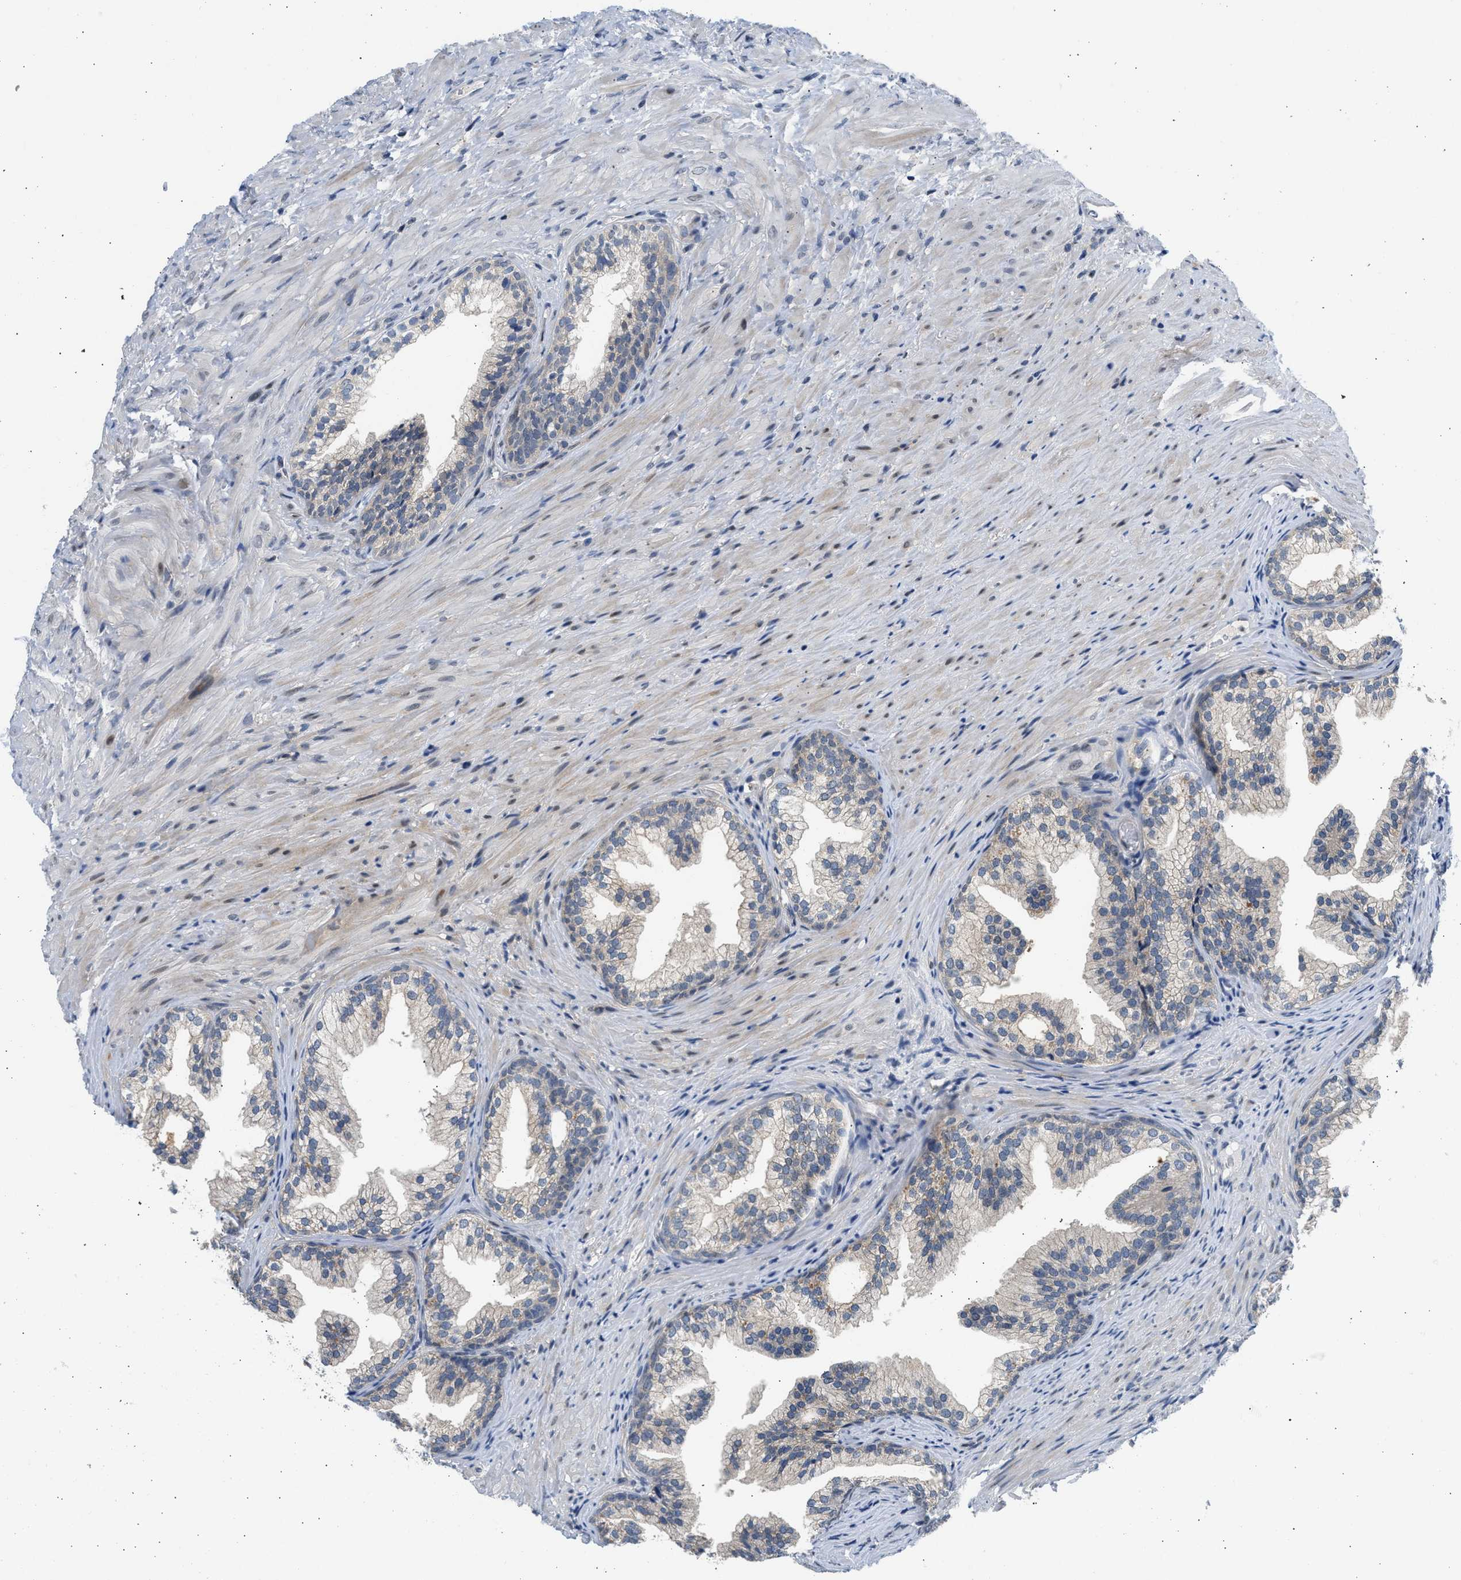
{"staining": {"intensity": "weak", "quantity": ">75%", "location": "cytoplasmic/membranous"}, "tissue": "prostate", "cell_type": "Glandular cells", "image_type": "normal", "snomed": [{"axis": "morphology", "description": "Normal tissue, NOS"}, {"axis": "topography", "description": "Prostate"}], "caption": "Prostate stained with a brown dye reveals weak cytoplasmic/membranous positive positivity in about >75% of glandular cells.", "gene": "OLIG3", "patient": {"sex": "male", "age": 76}}